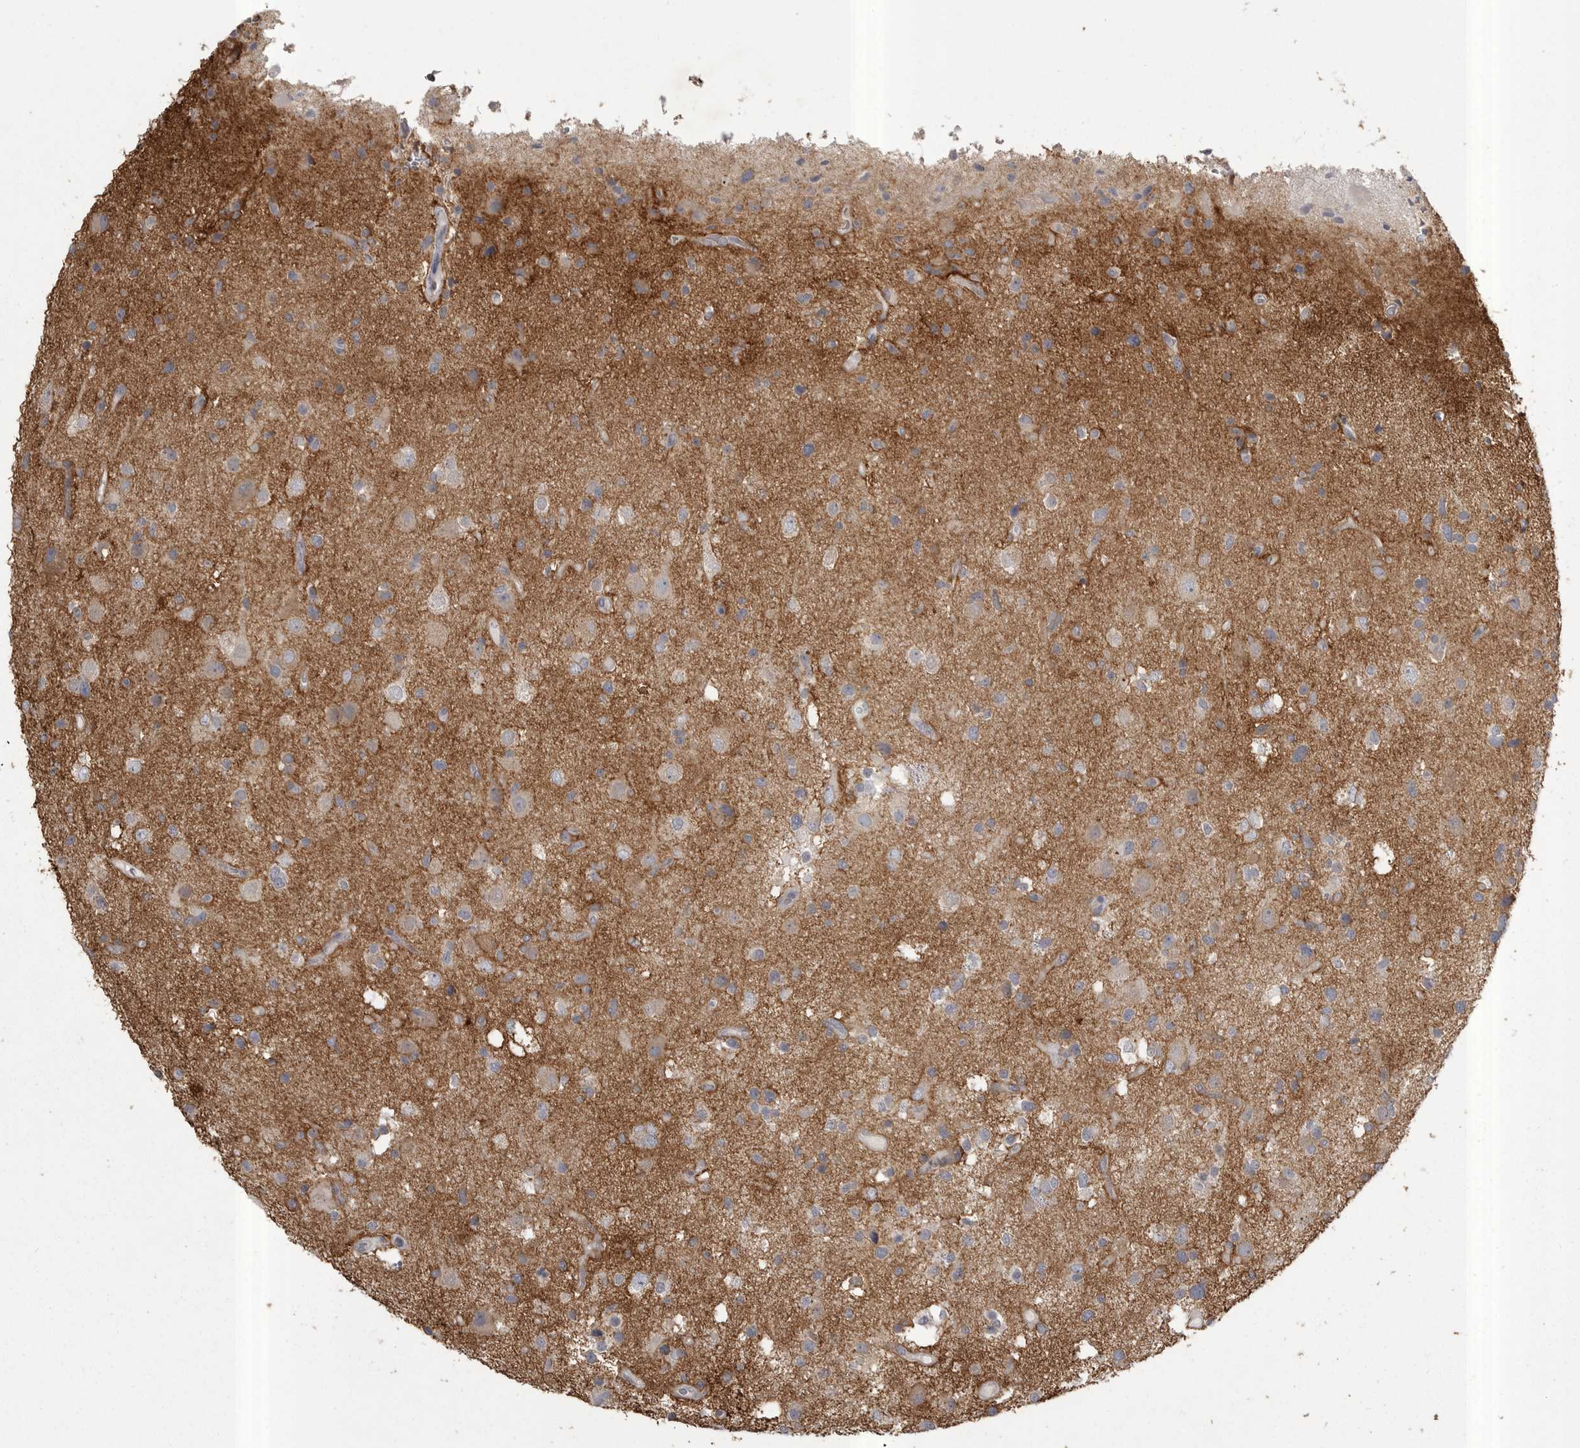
{"staining": {"intensity": "weak", "quantity": "25%-75%", "location": "cytoplasmic/membranous"}, "tissue": "glioma", "cell_type": "Tumor cells", "image_type": "cancer", "snomed": [{"axis": "morphology", "description": "Glioma, malignant, High grade"}, {"axis": "topography", "description": "Brain"}], "caption": "Immunohistochemical staining of human high-grade glioma (malignant) demonstrates low levels of weak cytoplasmic/membranous protein positivity in approximately 25%-75% of tumor cells.", "gene": "PHF13", "patient": {"sex": "male", "age": 33}}